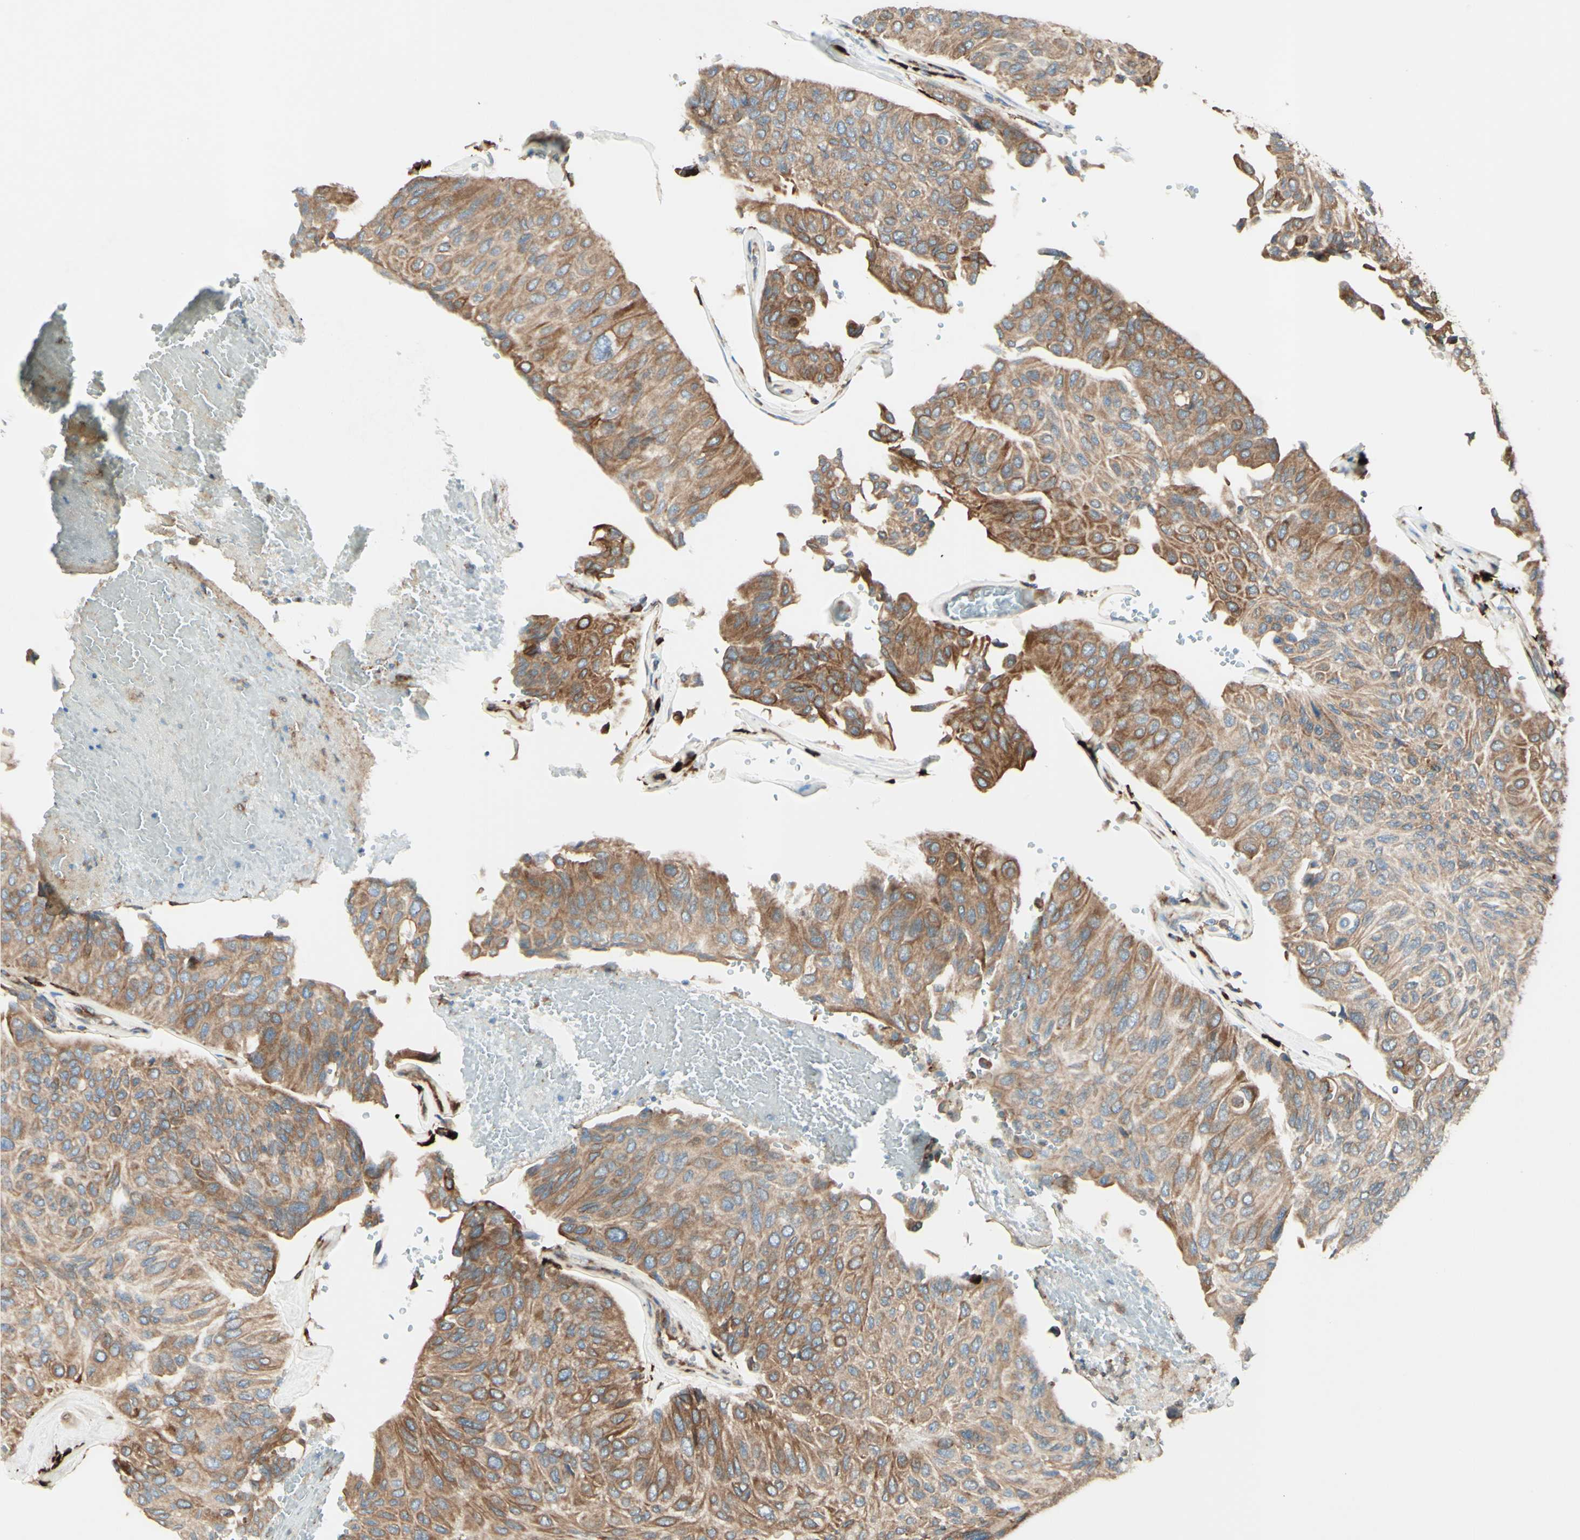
{"staining": {"intensity": "moderate", "quantity": ">75%", "location": "cytoplasmic/membranous"}, "tissue": "urothelial cancer", "cell_type": "Tumor cells", "image_type": "cancer", "snomed": [{"axis": "morphology", "description": "Urothelial carcinoma, High grade"}, {"axis": "topography", "description": "Urinary bladder"}], "caption": "Protein analysis of high-grade urothelial carcinoma tissue displays moderate cytoplasmic/membranous staining in approximately >75% of tumor cells. (Brightfield microscopy of DAB IHC at high magnification).", "gene": "DNAJB11", "patient": {"sex": "male", "age": 66}}